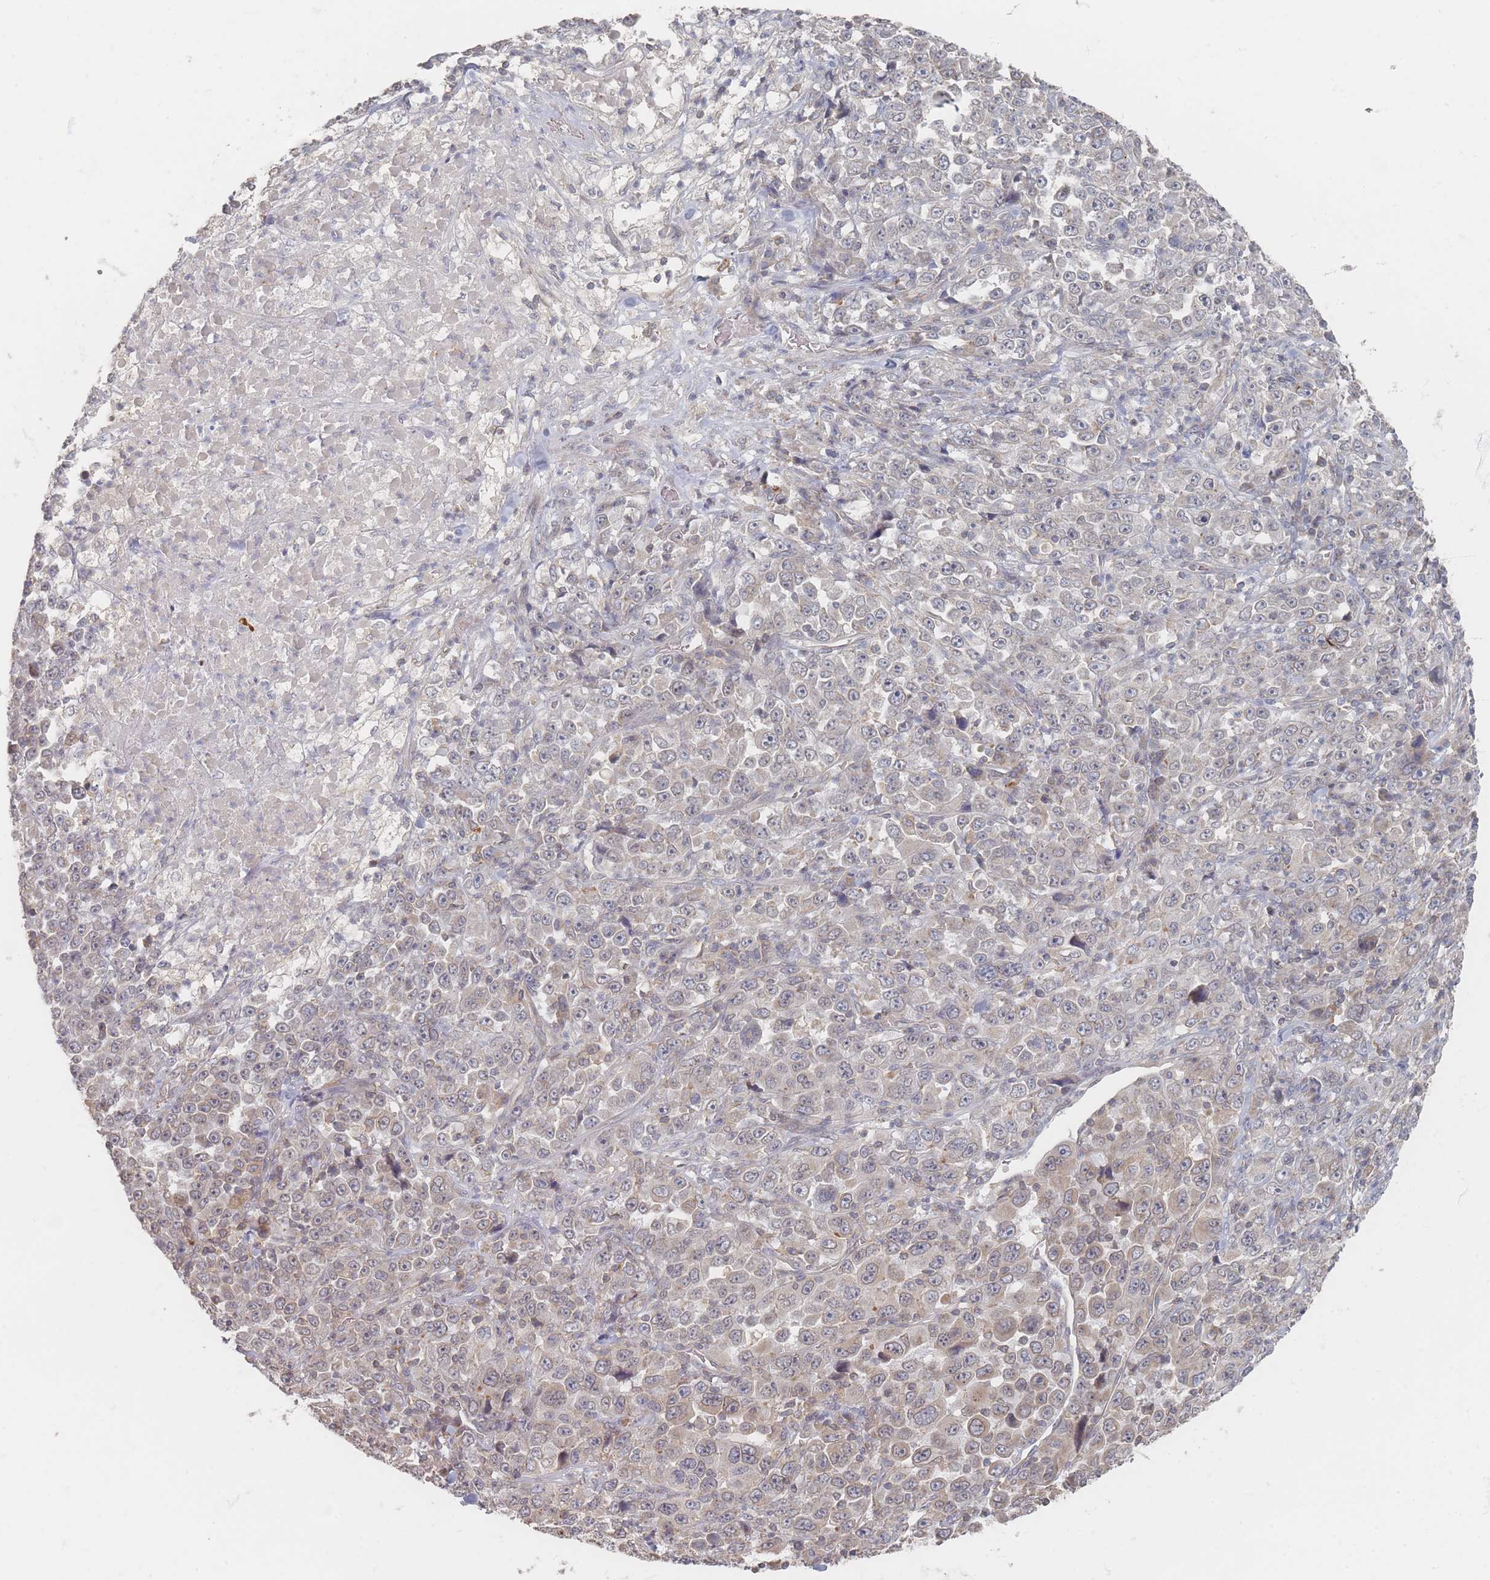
{"staining": {"intensity": "negative", "quantity": "none", "location": "none"}, "tissue": "stomach cancer", "cell_type": "Tumor cells", "image_type": "cancer", "snomed": [{"axis": "morphology", "description": "Normal tissue, NOS"}, {"axis": "morphology", "description": "Adenocarcinoma, NOS"}, {"axis": "topography", "description": "Stomach, upper"}, {"axis": "topography", "description": "Stomach"}], "caption": "This photomicrograph is of stomach cancer (adenocarcinoma) stained with IHC to label a protein in brown with the nuclei are counter-stained blue. There is no expression in tumor cells.", "gene": "GLE1", "patient": {"sex": "male", "age": 59}}